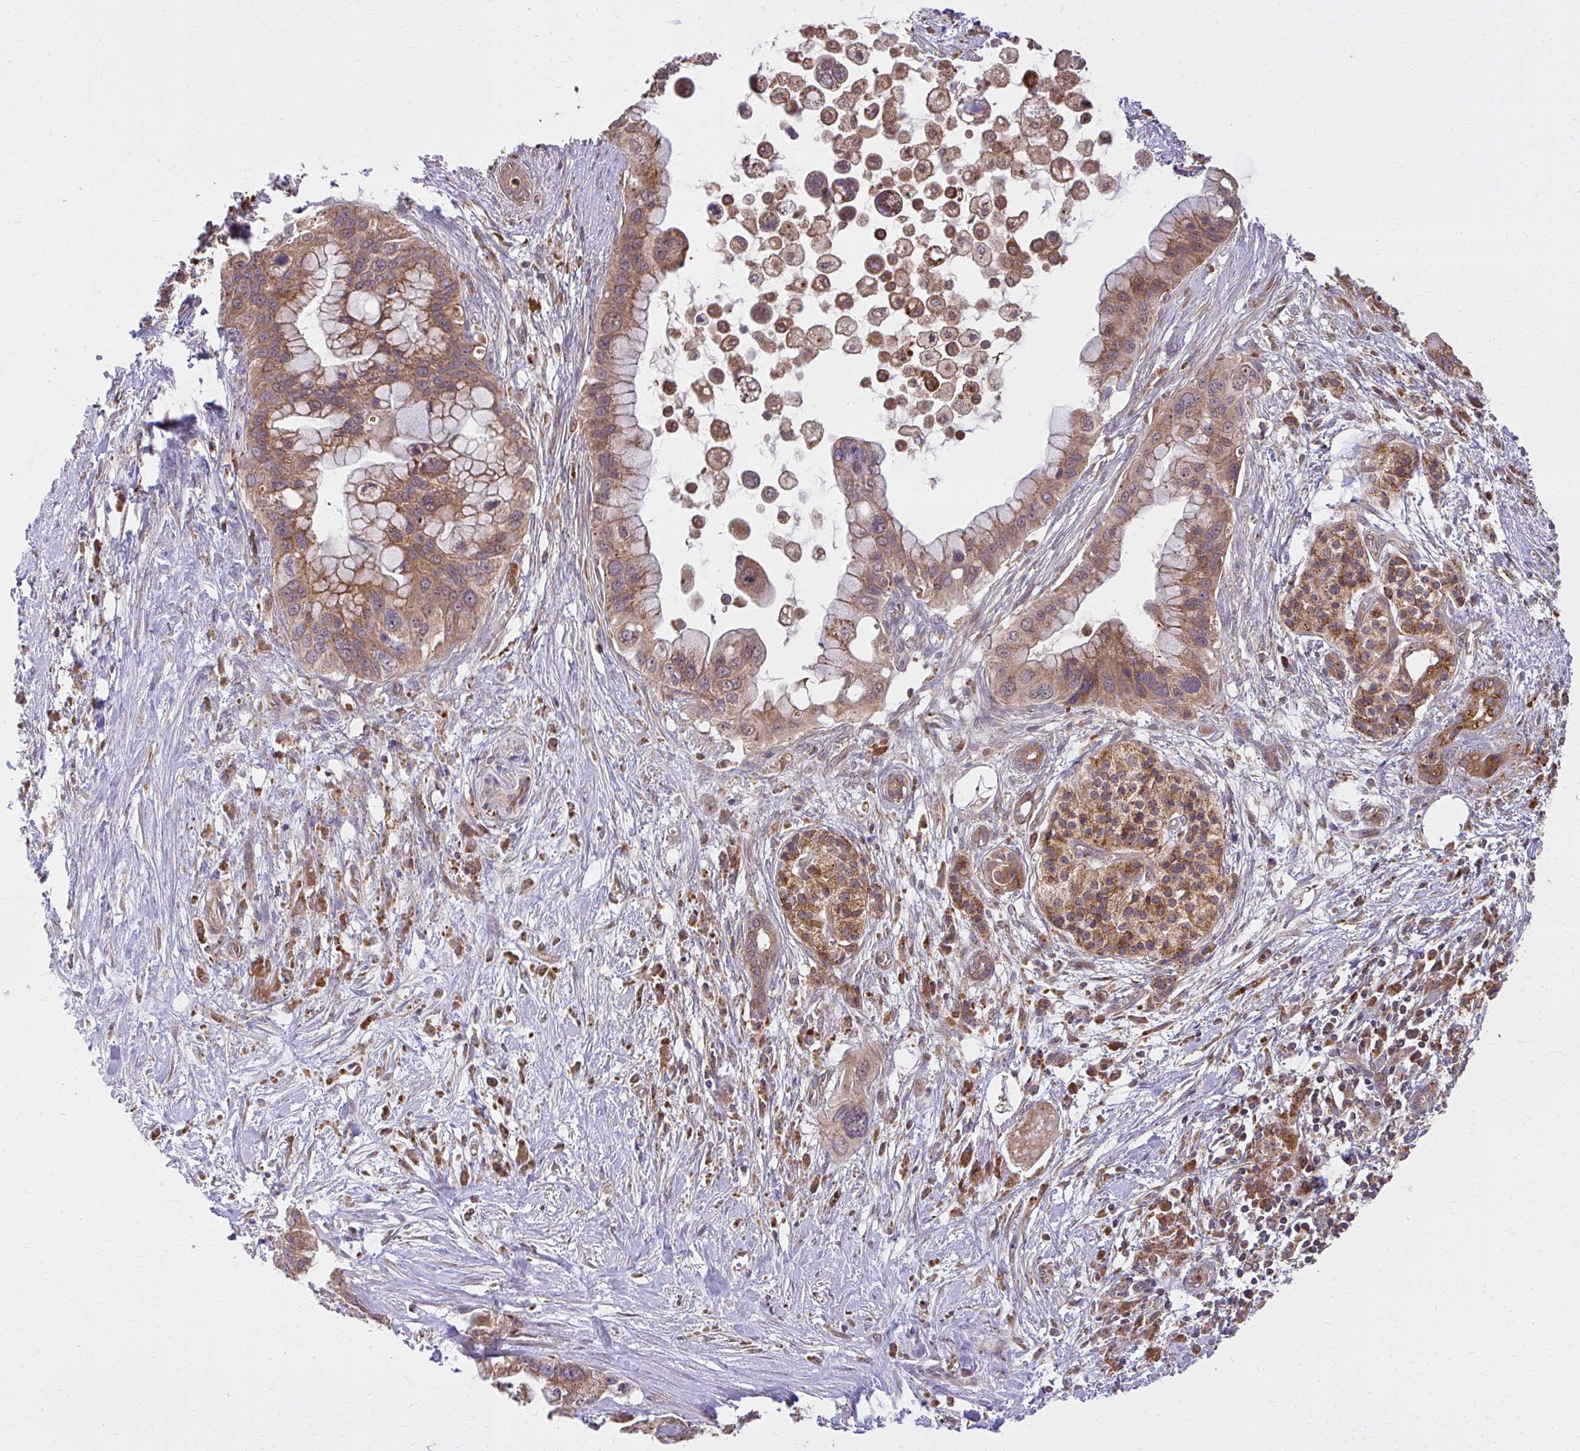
{"staining": {"intensity": "moderate", "quantity": ">75%", "location": "cytoplasmic/membranous"}, "tissue": "pancreatic cancer", "cell_type": "Tumor cells", "image_type": "cancer", "snomed": [{"axis": "morphology", "description": "Adenocarcinoma, NOS"}, {"axis": "topography", "description": "Pancreas"}], "caption": "High-magnification brightfield microscopy of pancreatic adenocarcinoma stained with DAB (3,3'-diaminobenzidine) (brown) and counterstained with hematoxylin (blue). tumor cells exhibit moderate cytoplasmic/membranous expression is identified in approximately>75% of cells.", "gene": "GNS", "patient": {"sex": "female", "age": 83}}